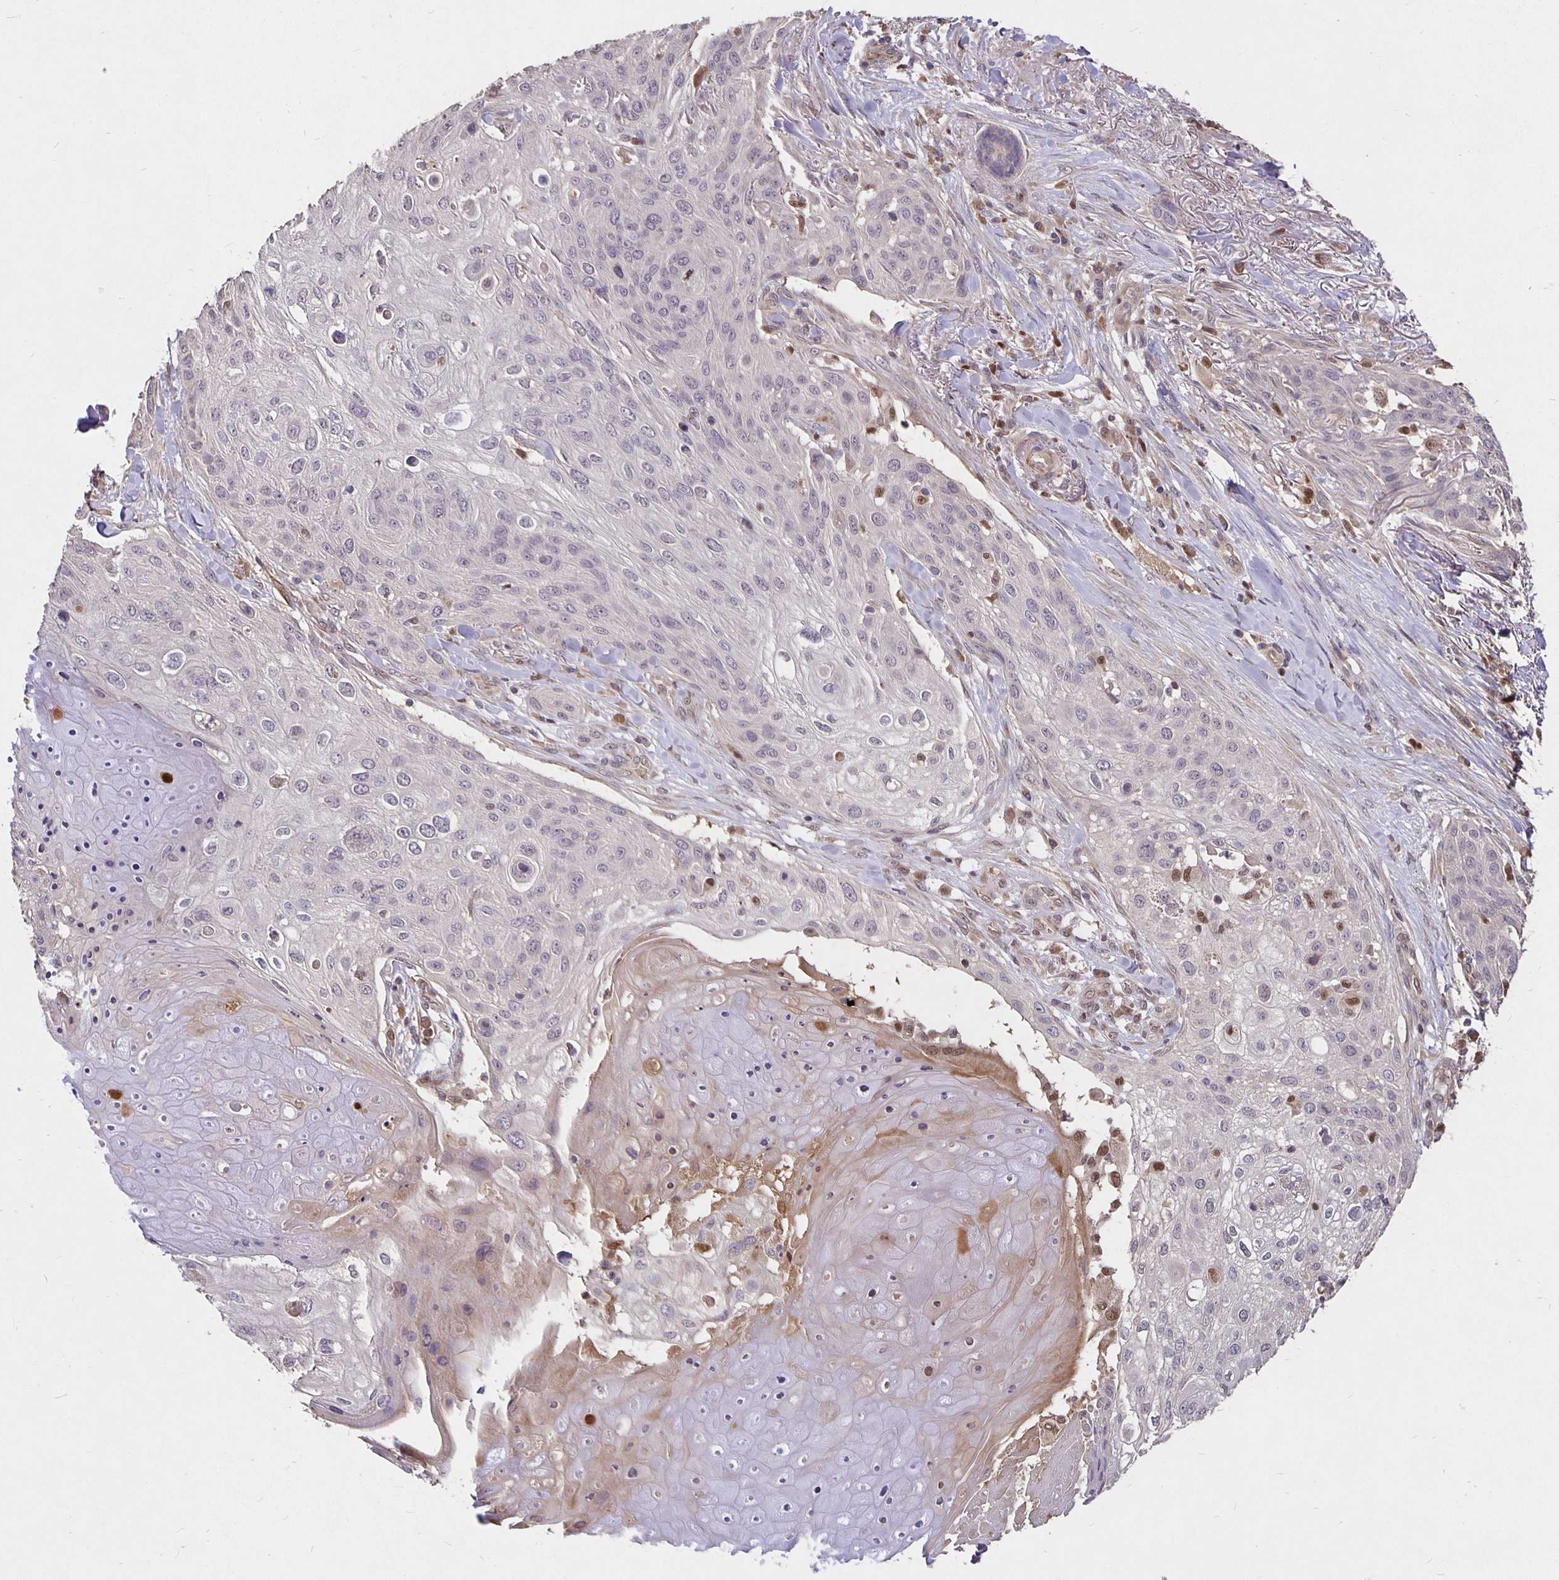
{"staining": {"intensity": "negative", "quantity": "none", "location": "none"}, "tissue": "skin cancer", "cell_type": "Tumor cells", "image_type": "cancer", "snomed": [{"axis": "morphology", "description": "Squamous cell carcinoma, NOS"}, {"axis": "topography", "description": "Skin"}], "caption": "Tumor cells show no significant protein expression in skin squamous cell carcinoma.", "gene": "NOG", "patient": {"sex": "female", "age": 87}}